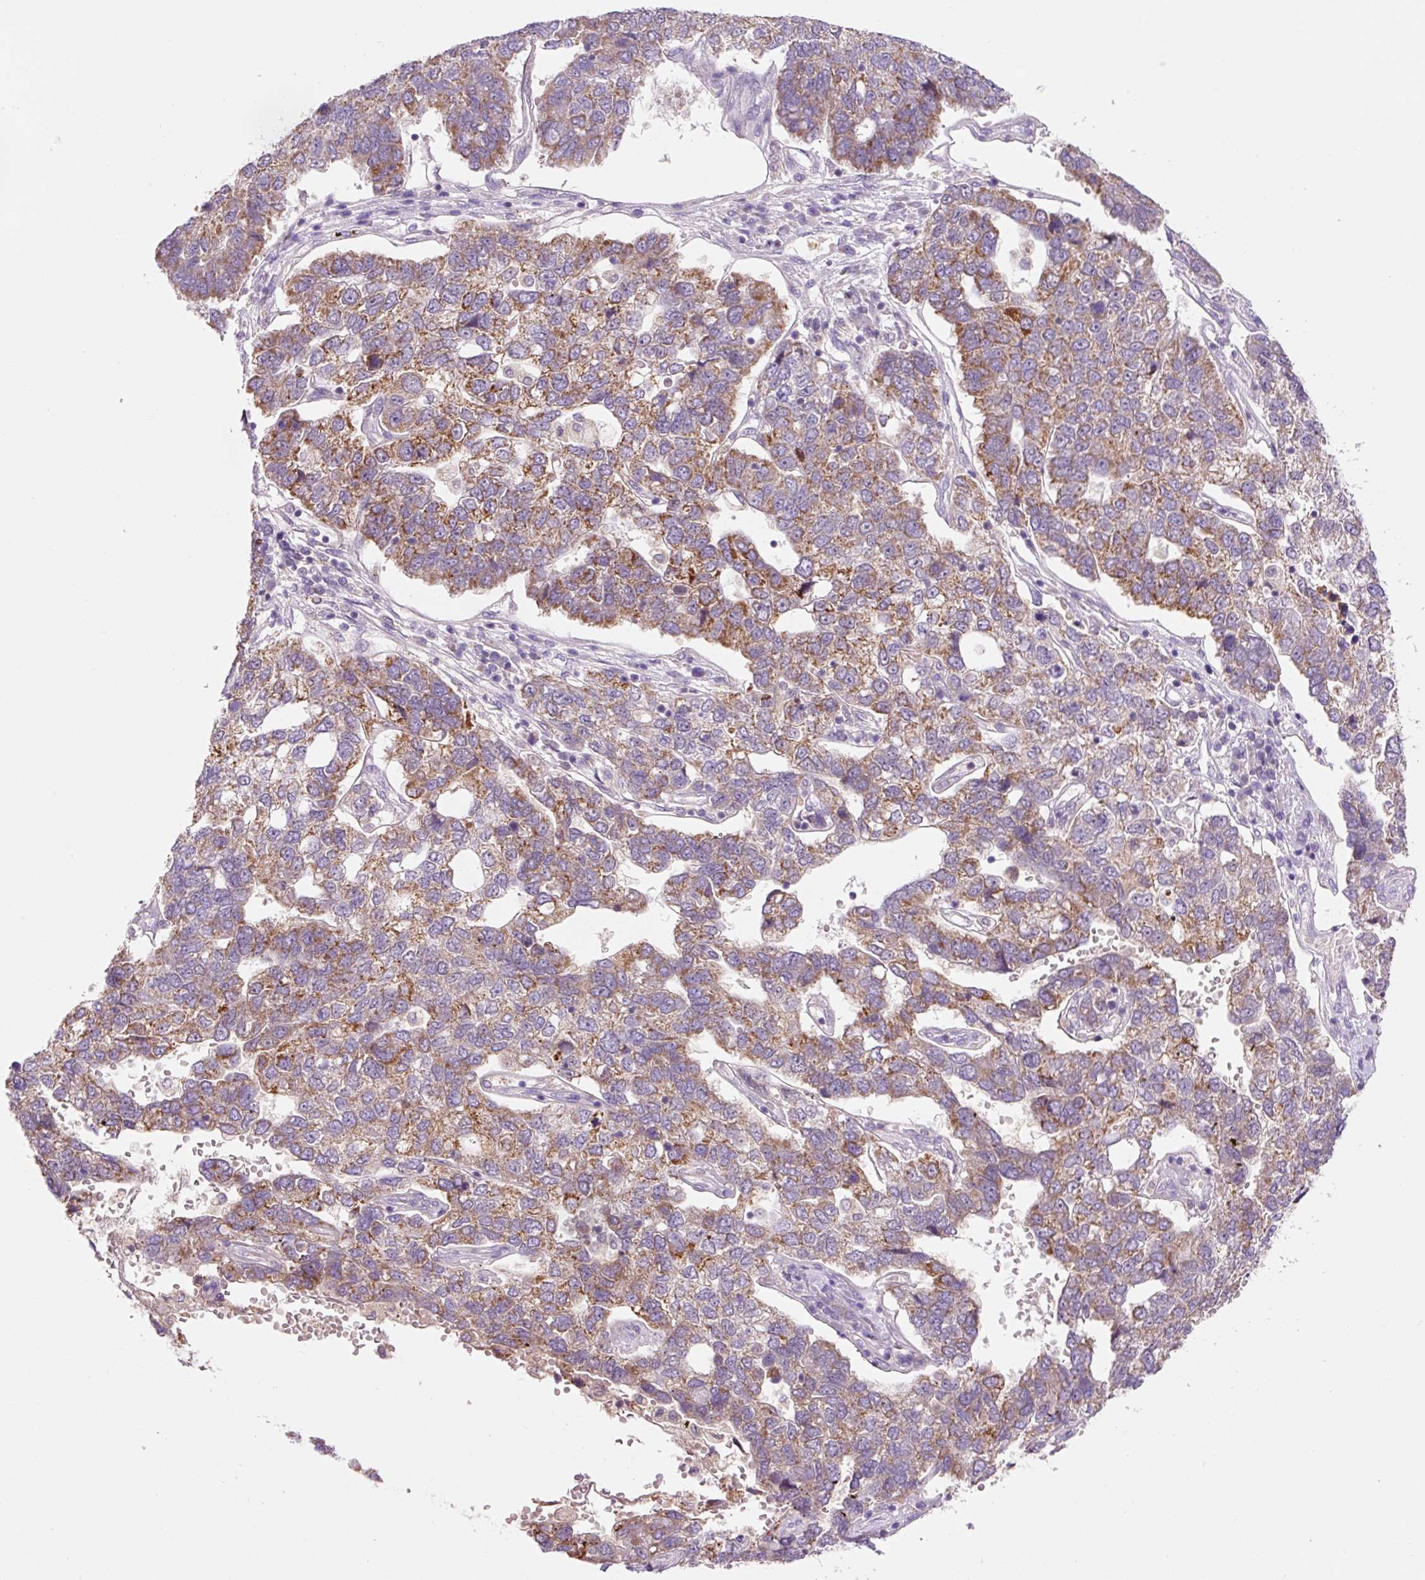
{"staining": {"intensity": "moderate", "quantity": "25%-75%", "location": "cytoplasmic/membranous"}, "tissue": "pancreatic cancer", "cell_type": "Tumor cells", "image_type": "cancer", "snomed": [{"axis": "morphology", "description": "Adenocarcinoma, NOS"}, {"axis": "topography", "description": "Pancreas"}], "caption": "Pancreatic cancer was stained to show a protein in brown. There is medium levels of moderate cytoplasmic/membranous expression in approximately 25%-75% of tumor cells.", "gene": "PCK2", "patient": {"sex": "female", "age": 61}}